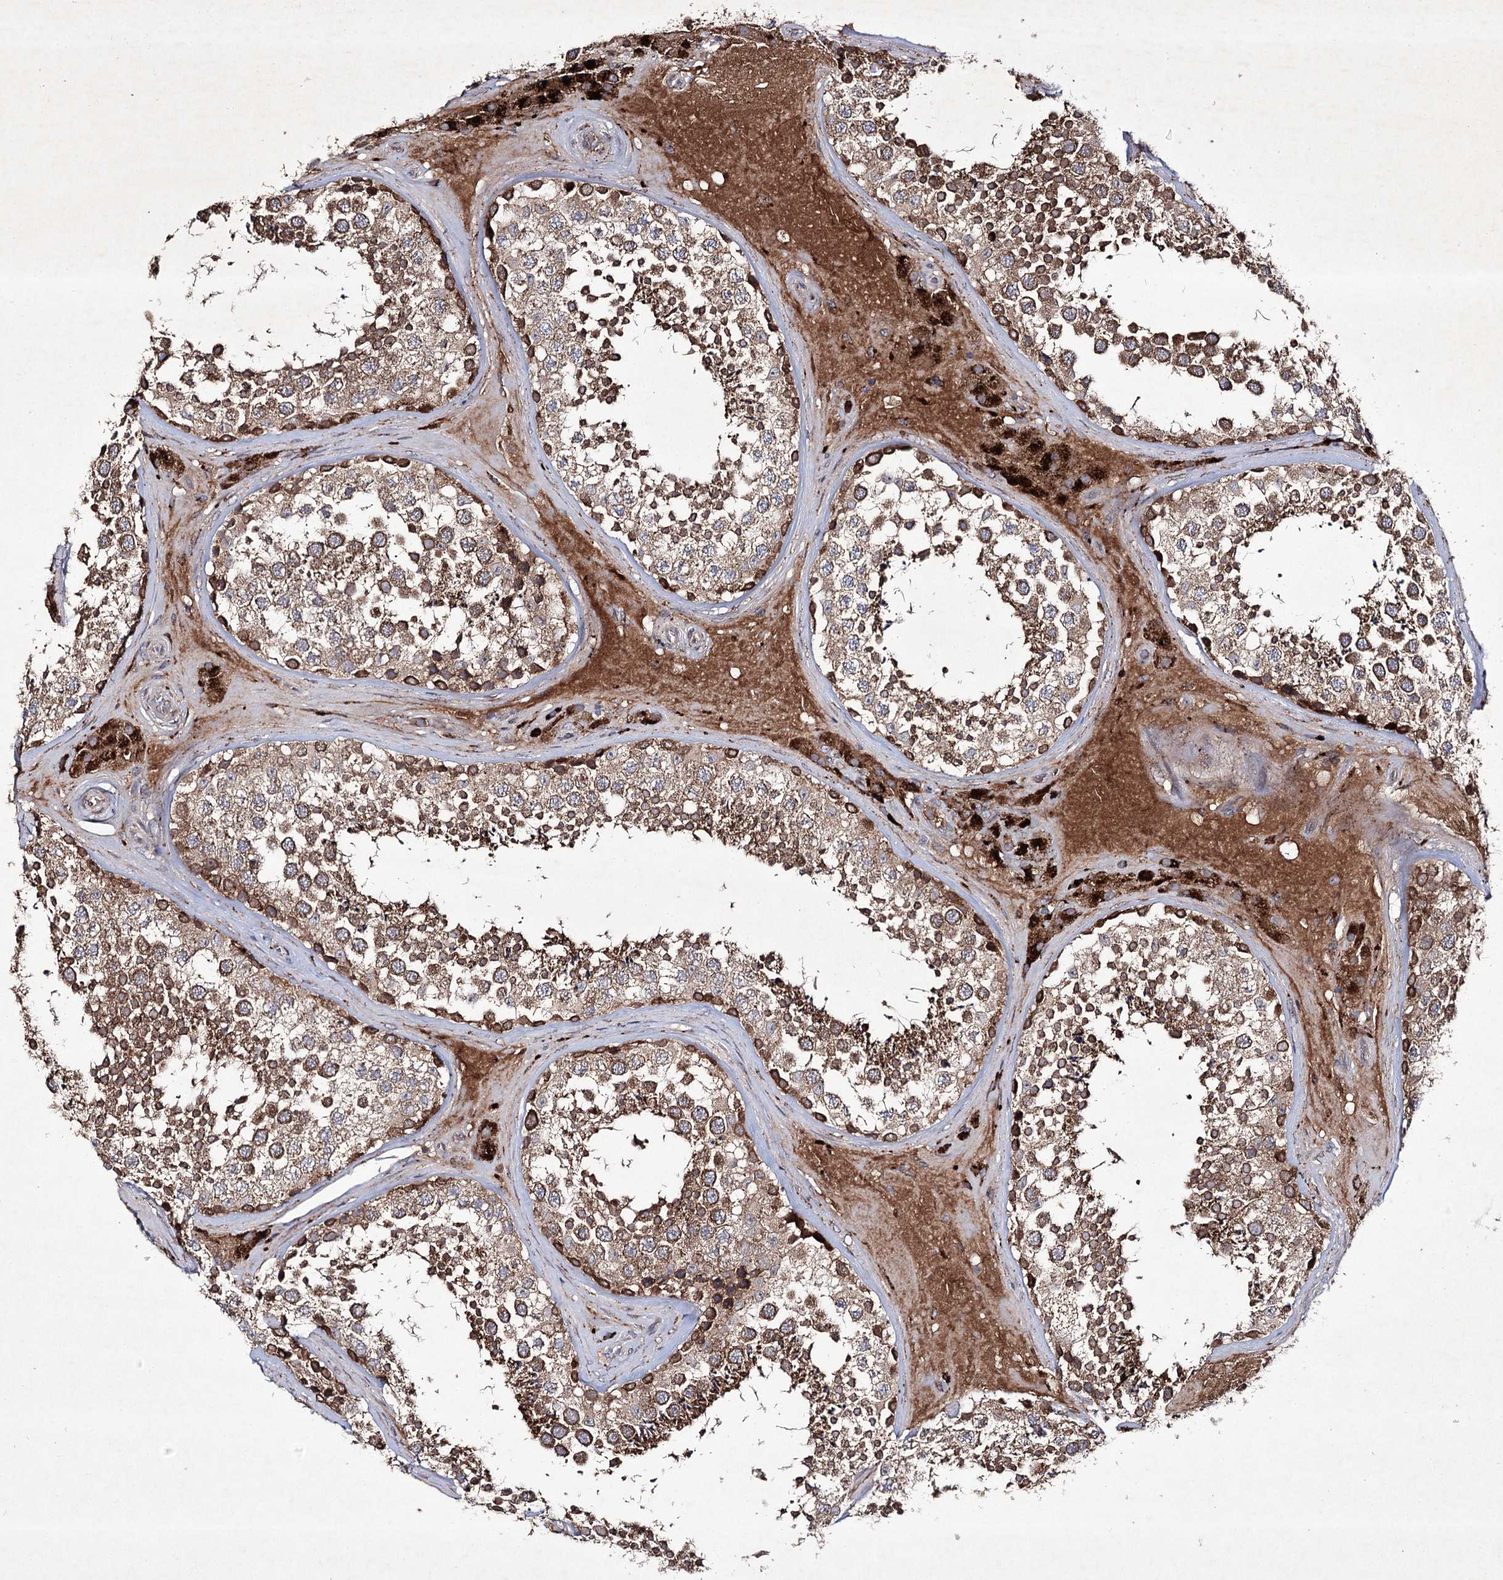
{"staining": {"intensity": "moderate", "quantity": ">75%", "location": "cytoplasmic/membranous"}, "tissue": "testis", "cell_type": "Cells in seminiferous ducts", "image_type": "normal", "snomed": [{"axis": "morphology", "description": "Normal tissue, NOS"}, {"axis": "topography", "description": "Testis"}], "caption": "A brown stain labels moderate cytoplasmic/membranous expression of a protein in cells in seminiferous ducts of normal testis.", "gene": "ALG9", "patient": {"sex": "male", "age": 46}}